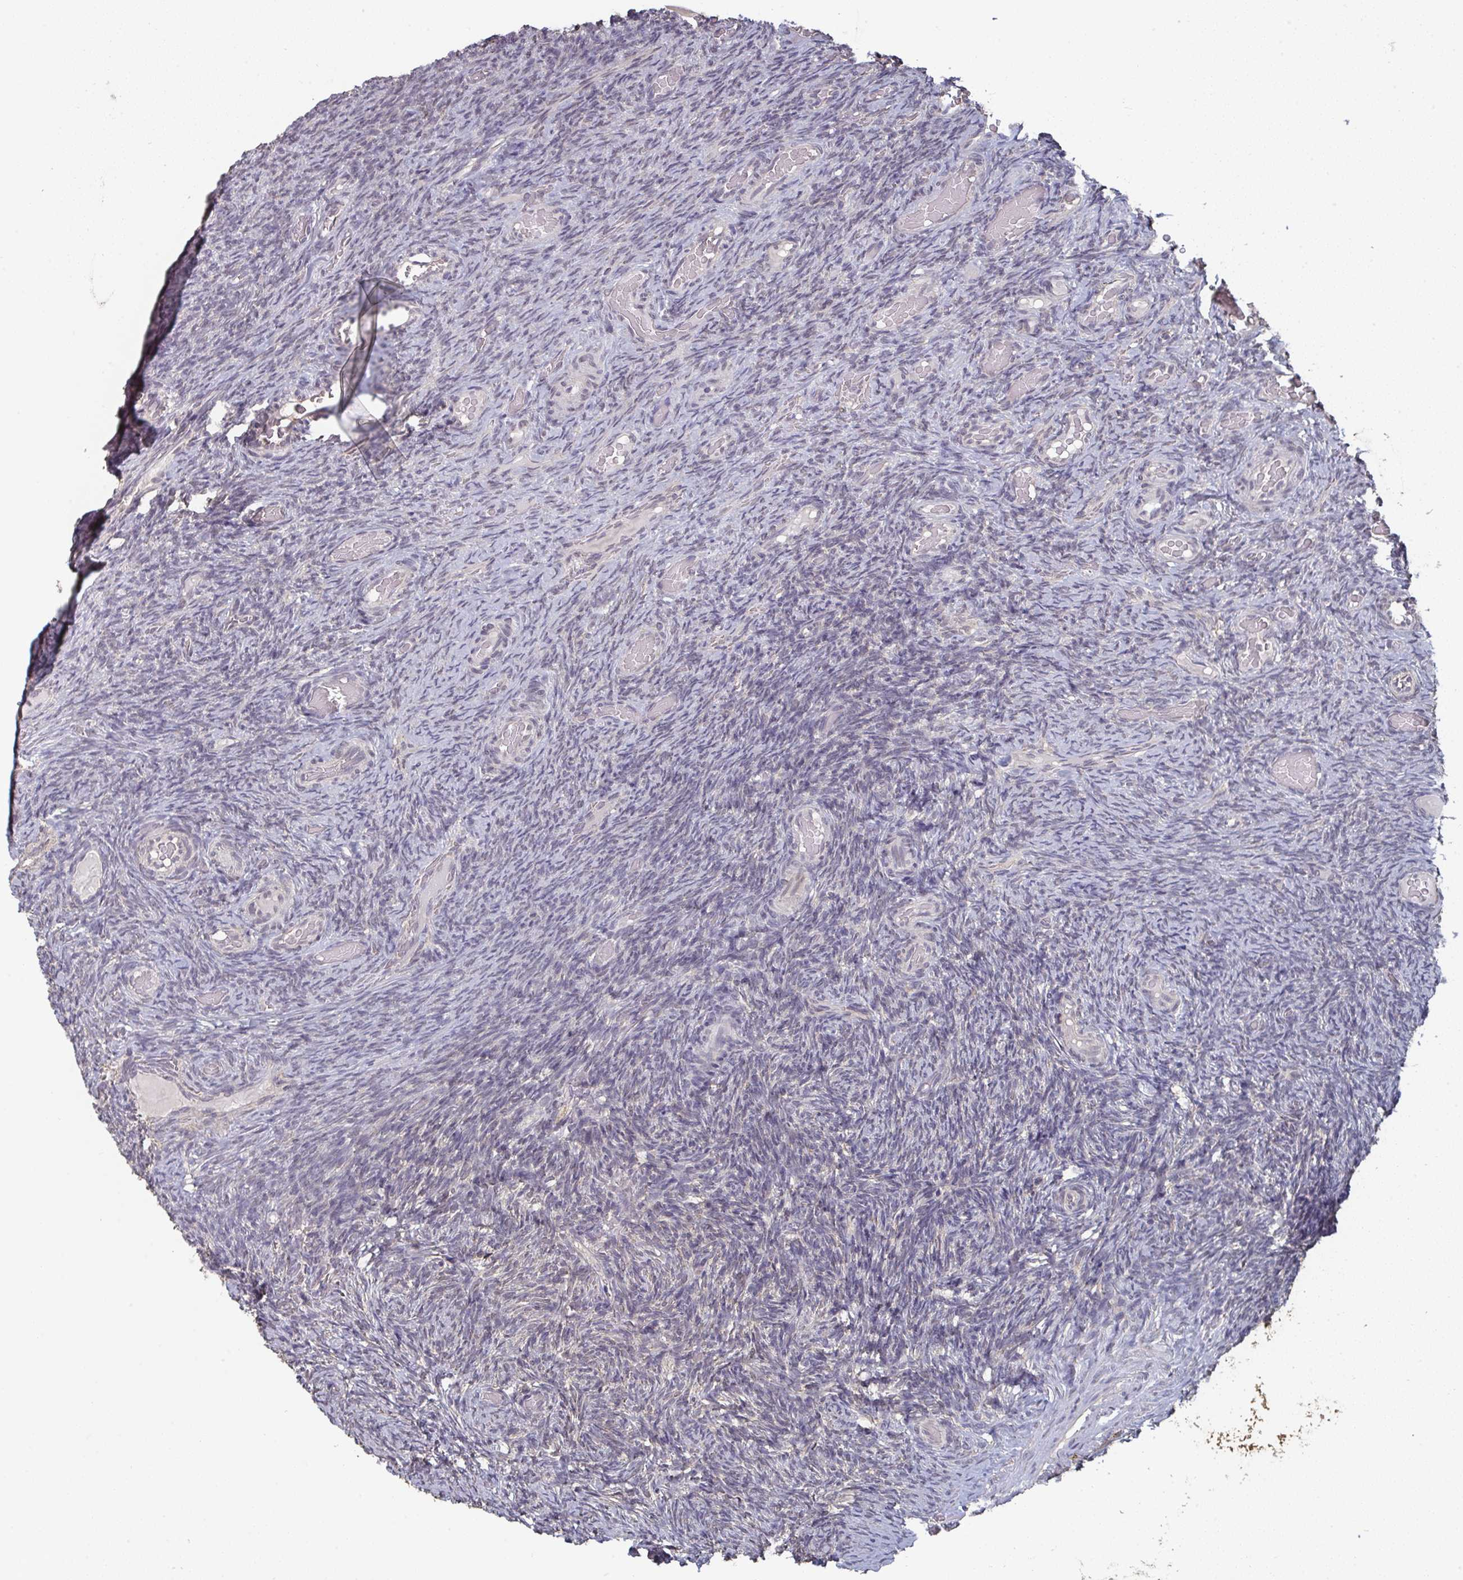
{"staining": {"intensity": "weak", "quantity": "<25%", "location": "cytoplasmic/membranous"}, "tissue": "ovary", "cell_type": "Ovarian stroma cells", "image_type": "normal", "snomed": [{"axis": "morphology", "description": "Normal tissue, NOS"}, {"axis": "topography", "description": "Ovary"}], "caption": "There is no significant staining in ovarian stroma cells of ovary.", "gene": "LIX1", "patient": {"sex": "female", "age": 34}}